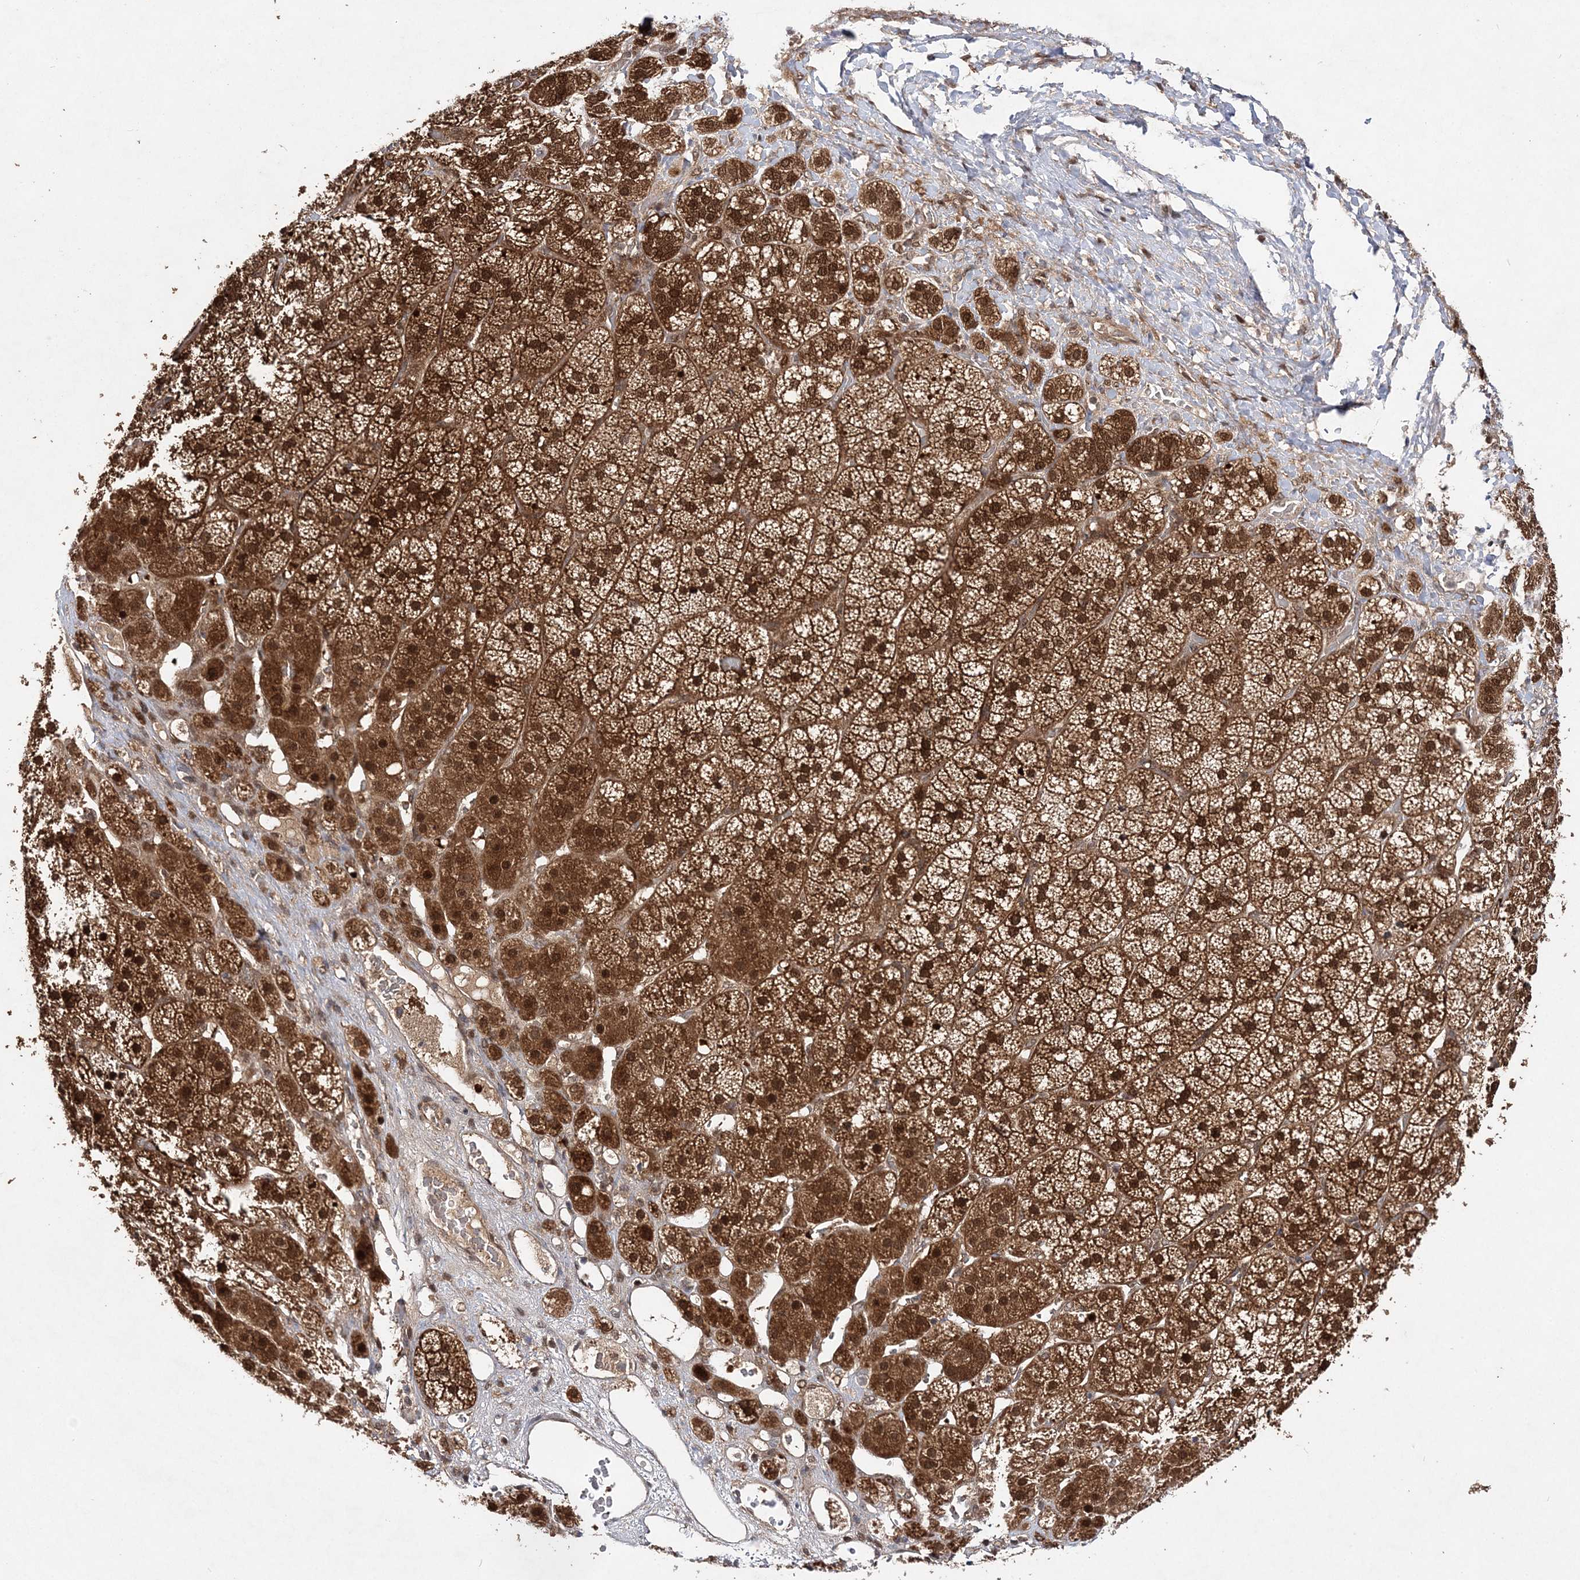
{"staining": {"intensity": "strong", "quantity": ">75%", "location": "cytoplasmic/membranous,nuclear"}, "tissue": "adrenal gland", "cell_type": "Glandular cells", "image_type": "normal", "snomed": [{"axis": "morphology", "description": "Normal tissue, NOS"}, {"axis": "topography", "description": "Adrenal gland"}], "caption": "Immunohistochemical staining of unremarkable human adrenal gland displays high levels of strong cytoplasmic/membranous,nuclear positivity in approximately >75% of glandular cells. The protein is shown in brown color, while the nuclei are stained blue.", "gene": "NIF3L1", "patient": {"sex": "female", "age": 44}}